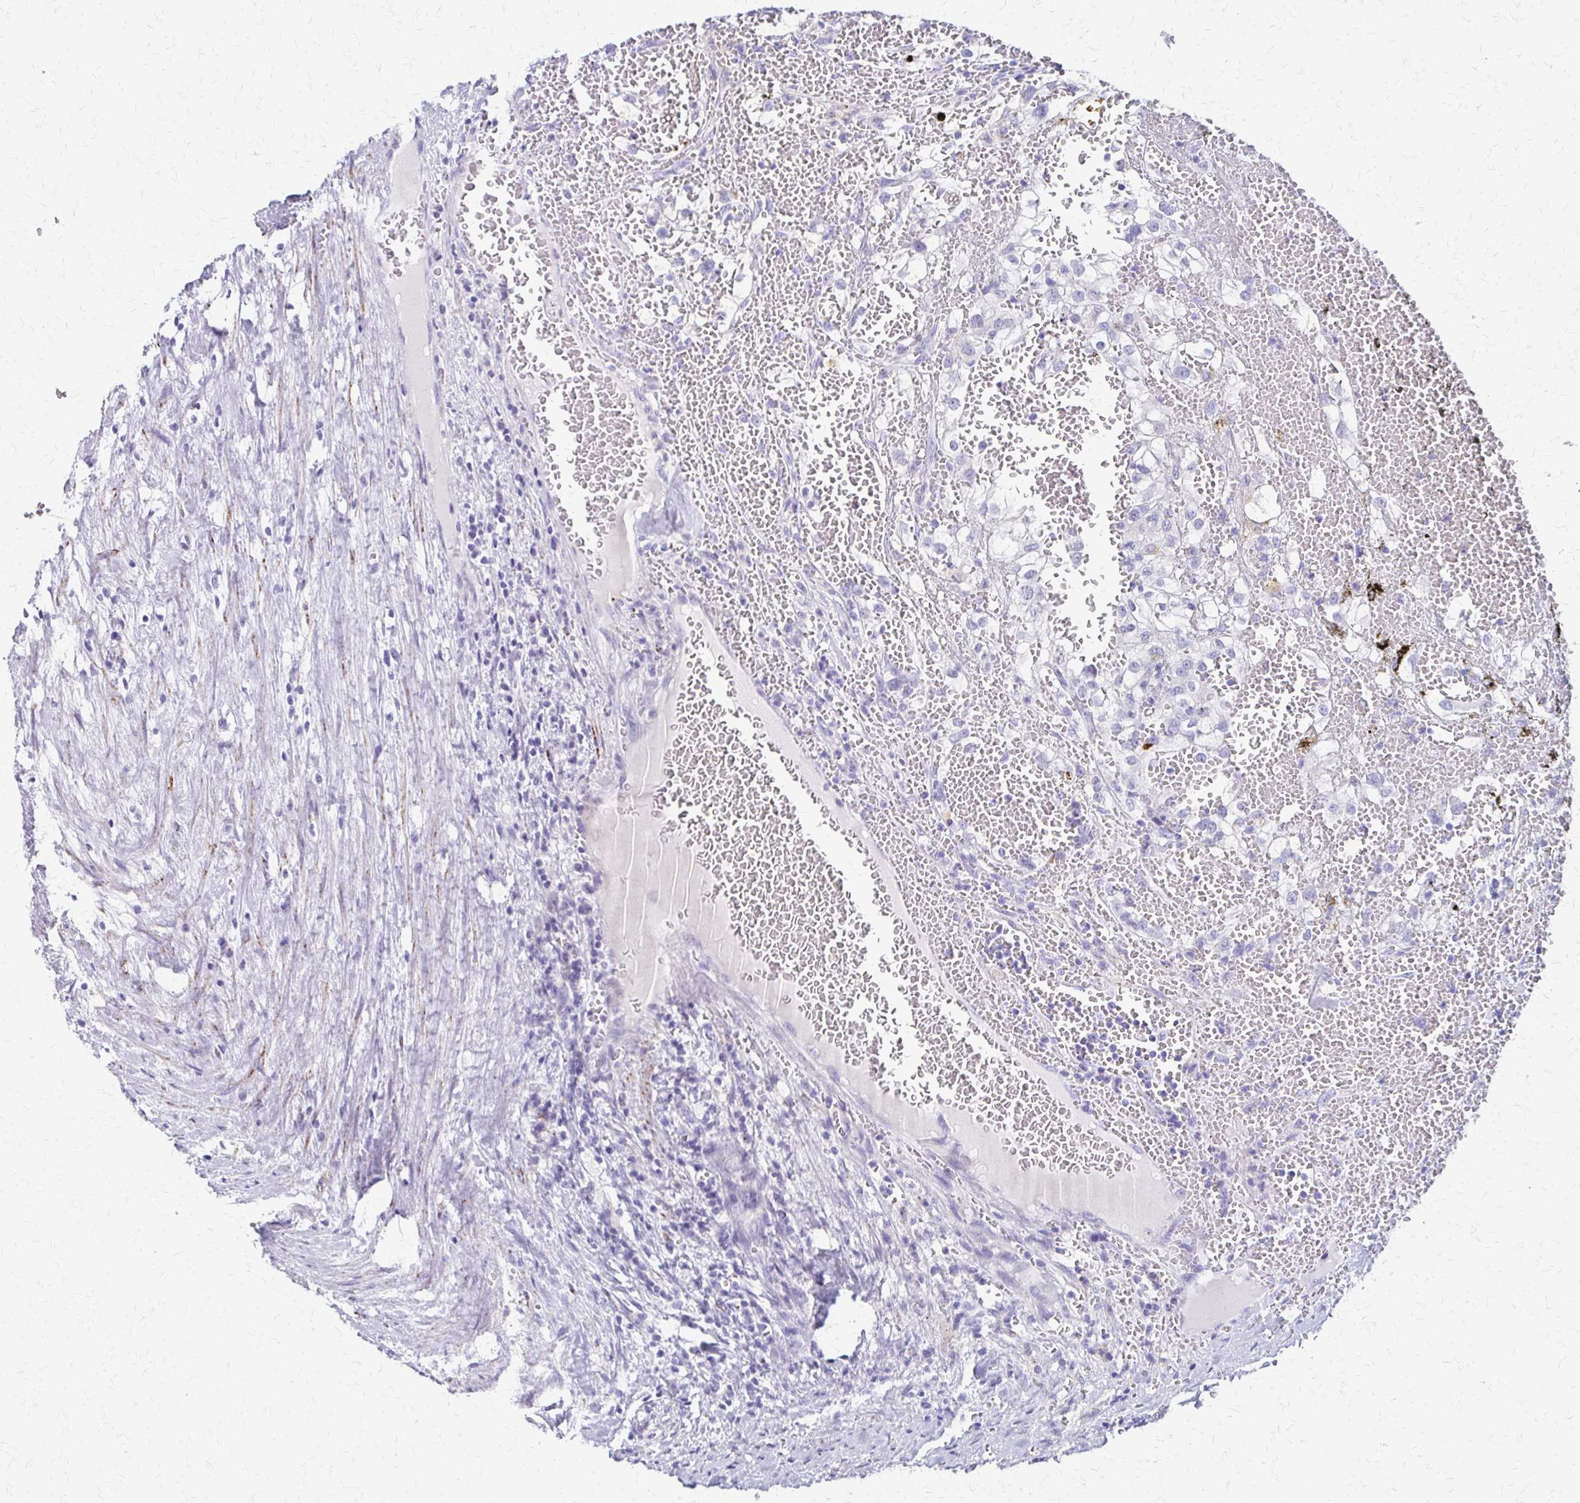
{"staining": {"intensity": "negative", "quantity": "none", "location": "none"}, "tissue": "renal cancer", "cell_type": "Tumor cells", "image_type": "cancer", "snomed": [{"axis": "morphology", "description": "Adenocarcinoma, NOS"}, {"axis": "topography", "description": "Kidney"}], "caption": "DAB immunohistochemical staining of adenocarcinoma (renal) demonstrates no significant expression in tumor cells. (DAB (3,3'-diaminobenzidine) IHC with hematoxylin counter stain).", "gene": "ZSCAN5B", "patient": {"sex": "female", "age": 74}}